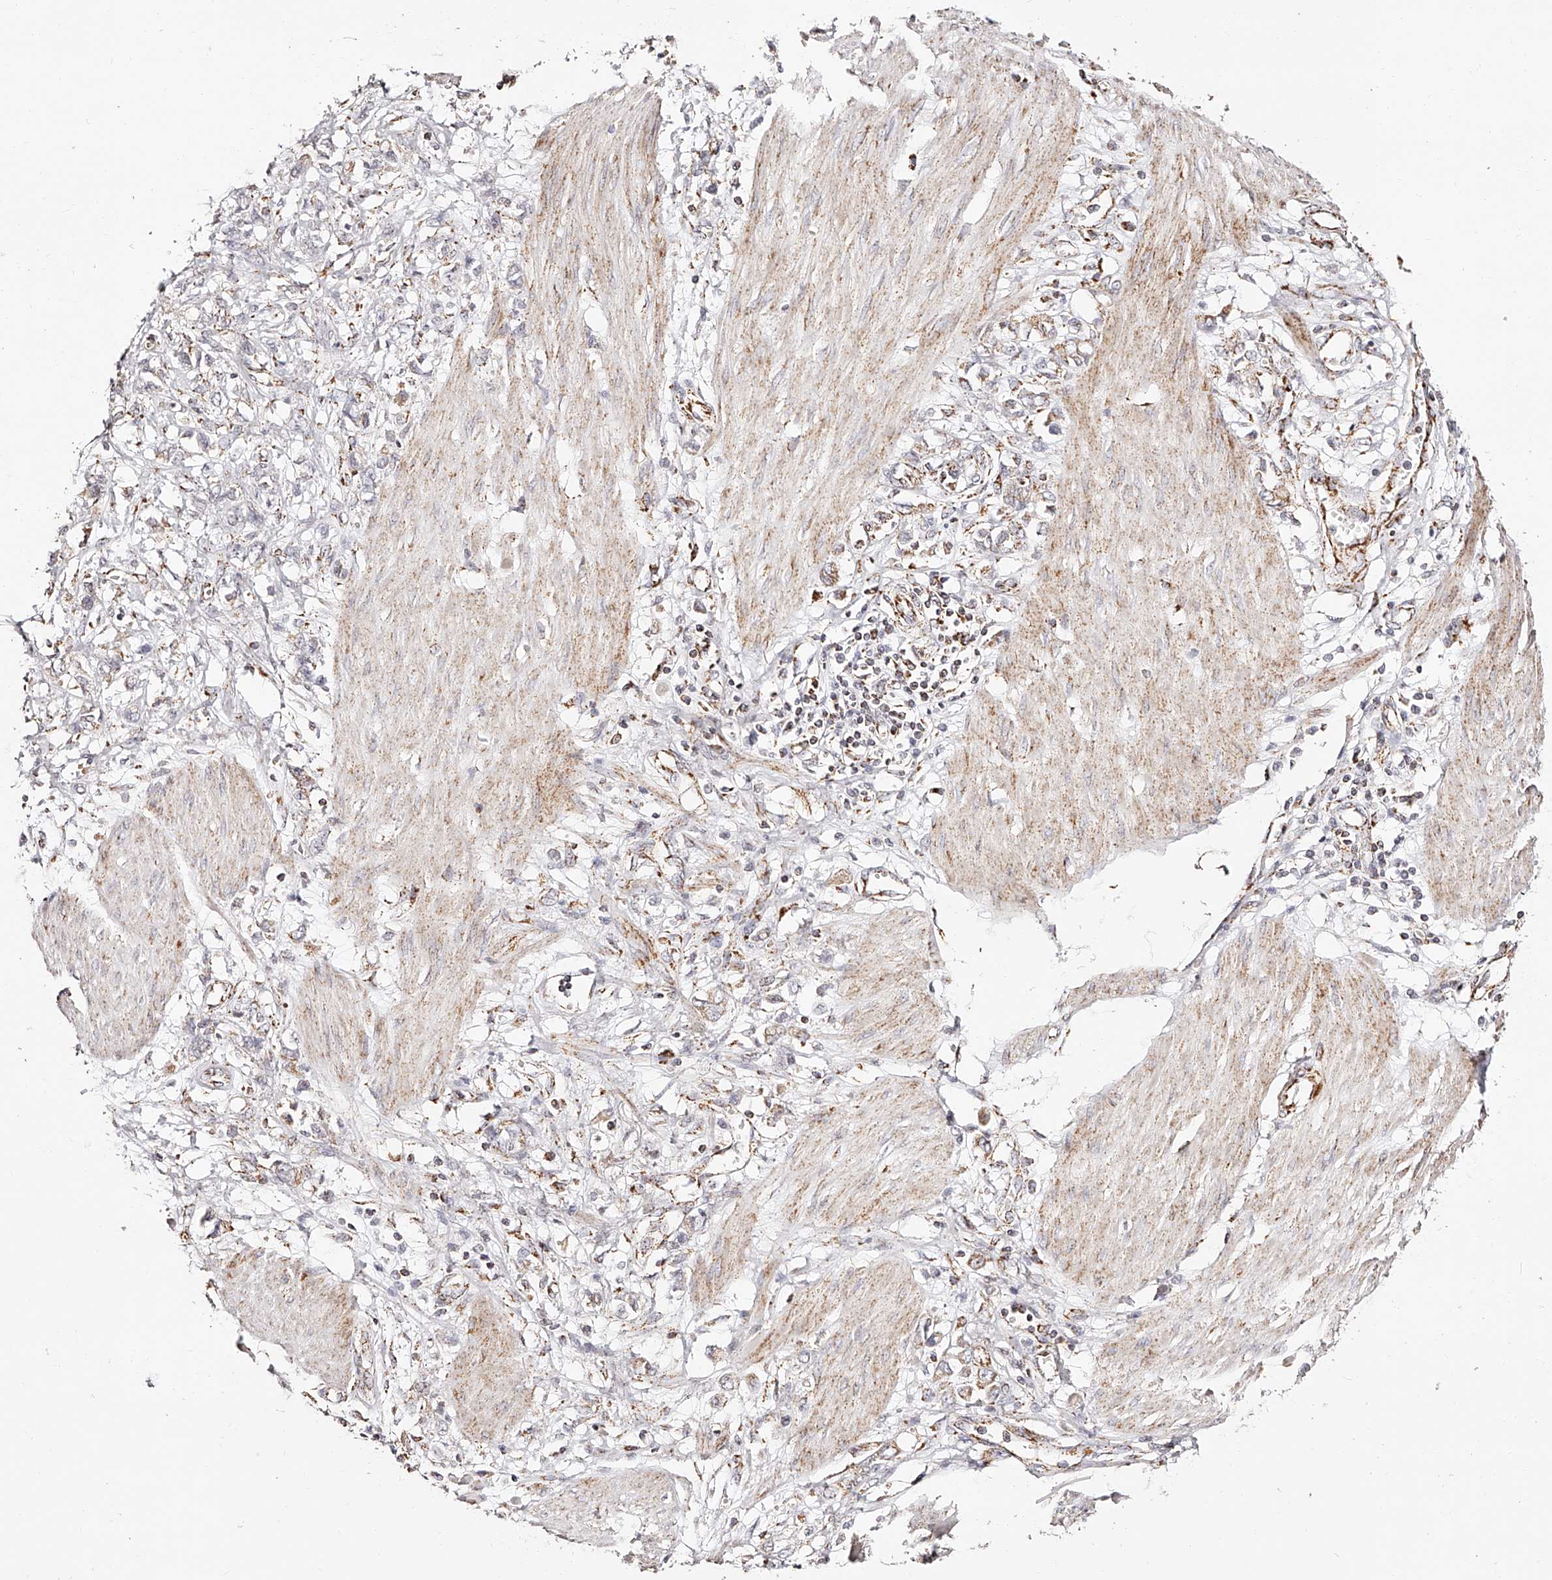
{"staining": {"intensity": "moderate", "quantity": "<25%", "location": "cytoplasmic/membranous"}, "tissue": "stomach cancer", "cell_type": "Tumor cells", "image_type": "cancer", "snomed": [{"axis": "morphology", "description": "Adenocarcinoma, NOS"}, {"axis": "topography", "description": "Stomach"}], "caption": "Human stomach cancer stained with a protein marker demonstrates moderate staining in tumor cells.", "gene": "NDUFV3", "patient": {"sex": "female", "age": 76}}